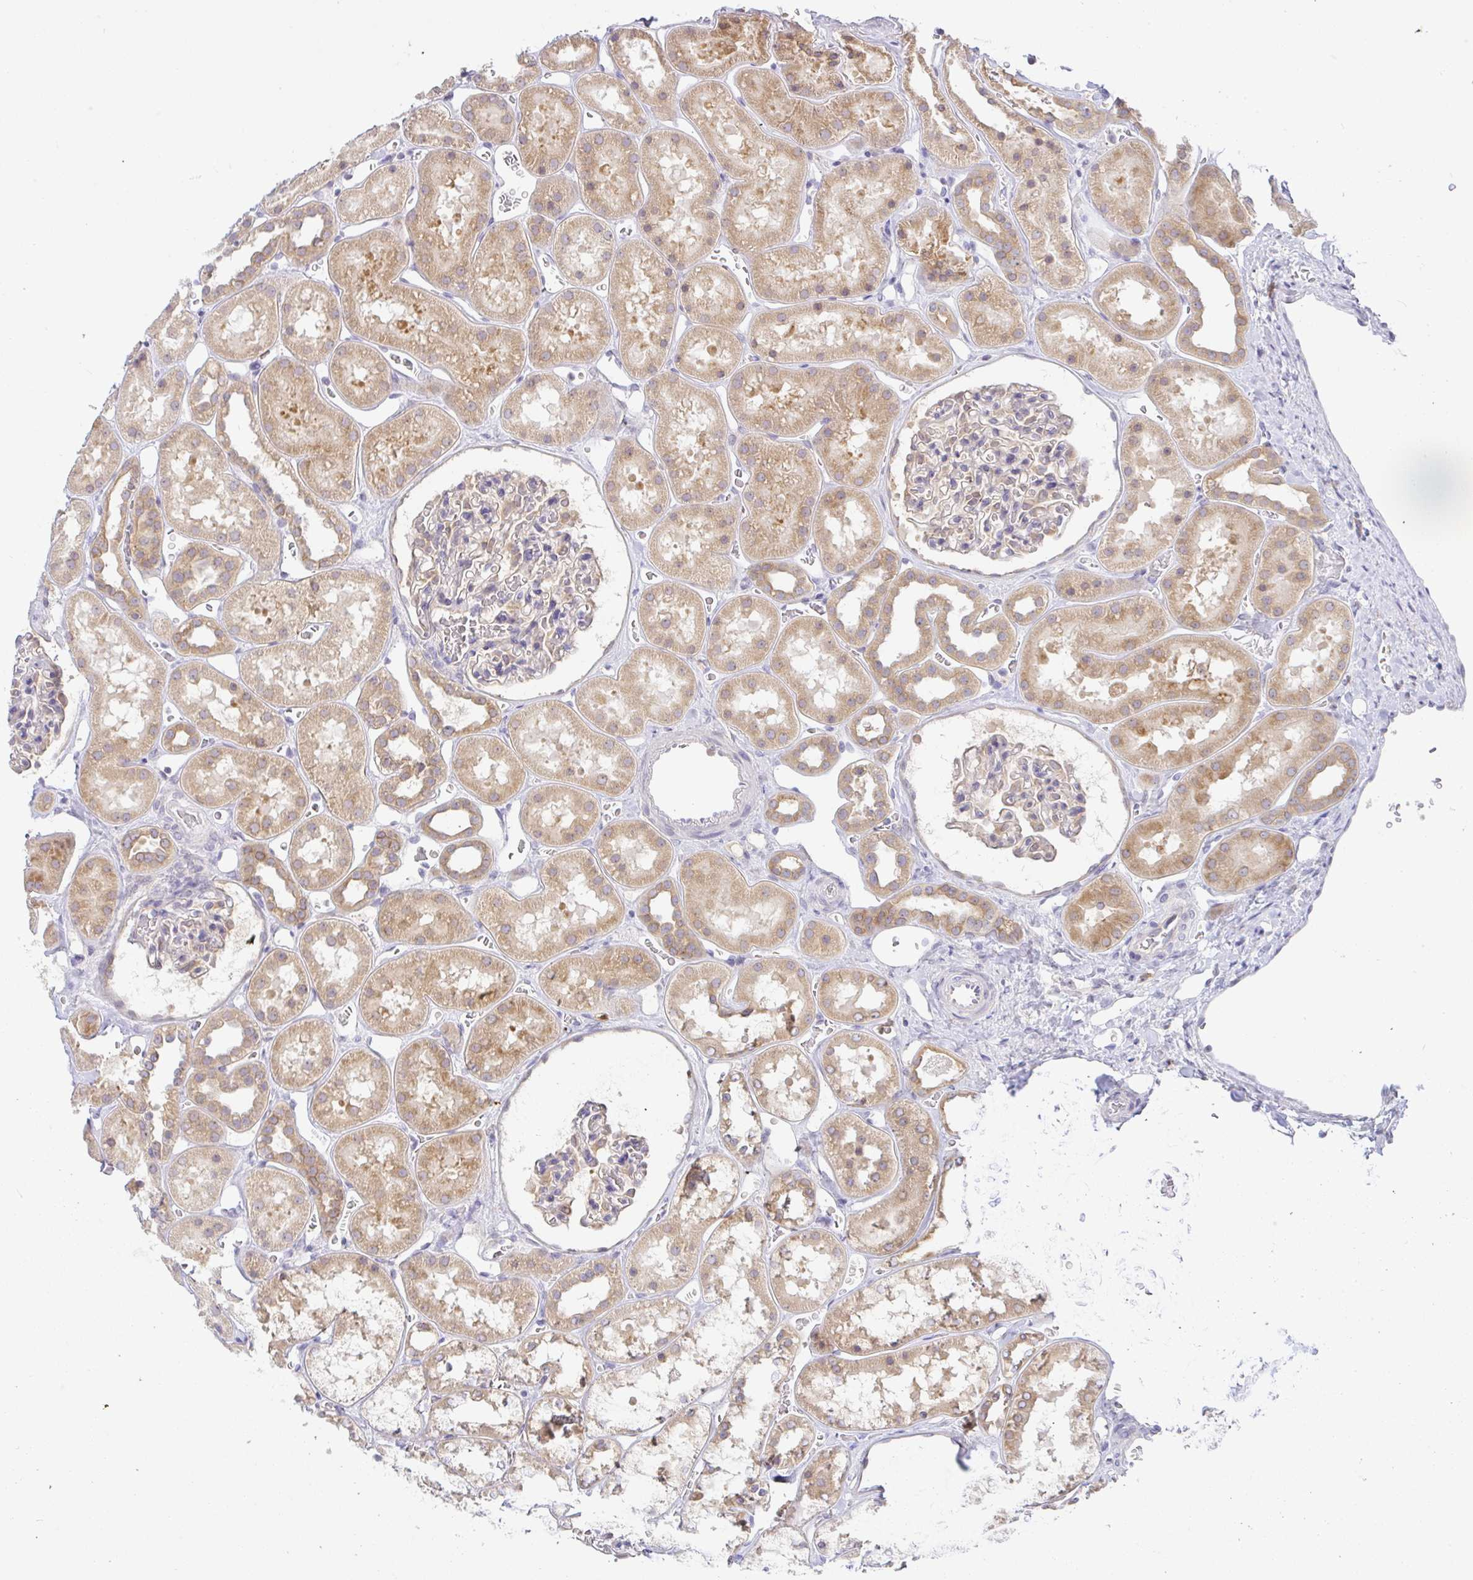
{"staining": {"intensity": "weak", "quantity": "25%-75%", "location": "cytoplasmic/membranous"}, "tissue": "kidney", "cell_type": "Cells in glomeruli", "image_type": "normal", "snomed": [{"axis": "morphology", "description": "Normal tissue, NOS"}, {"axis": "topography", "description": "Kidney"}], "caption": "Approximately 25%-75% of cells in glomeruli in unremarkable kidney reveal weak cytoplasmic/membranous protein expression as visualized by brown immunohistochemical staining.", "gene": "DERL2", "patient": {"sex": "female", "age": 41}}